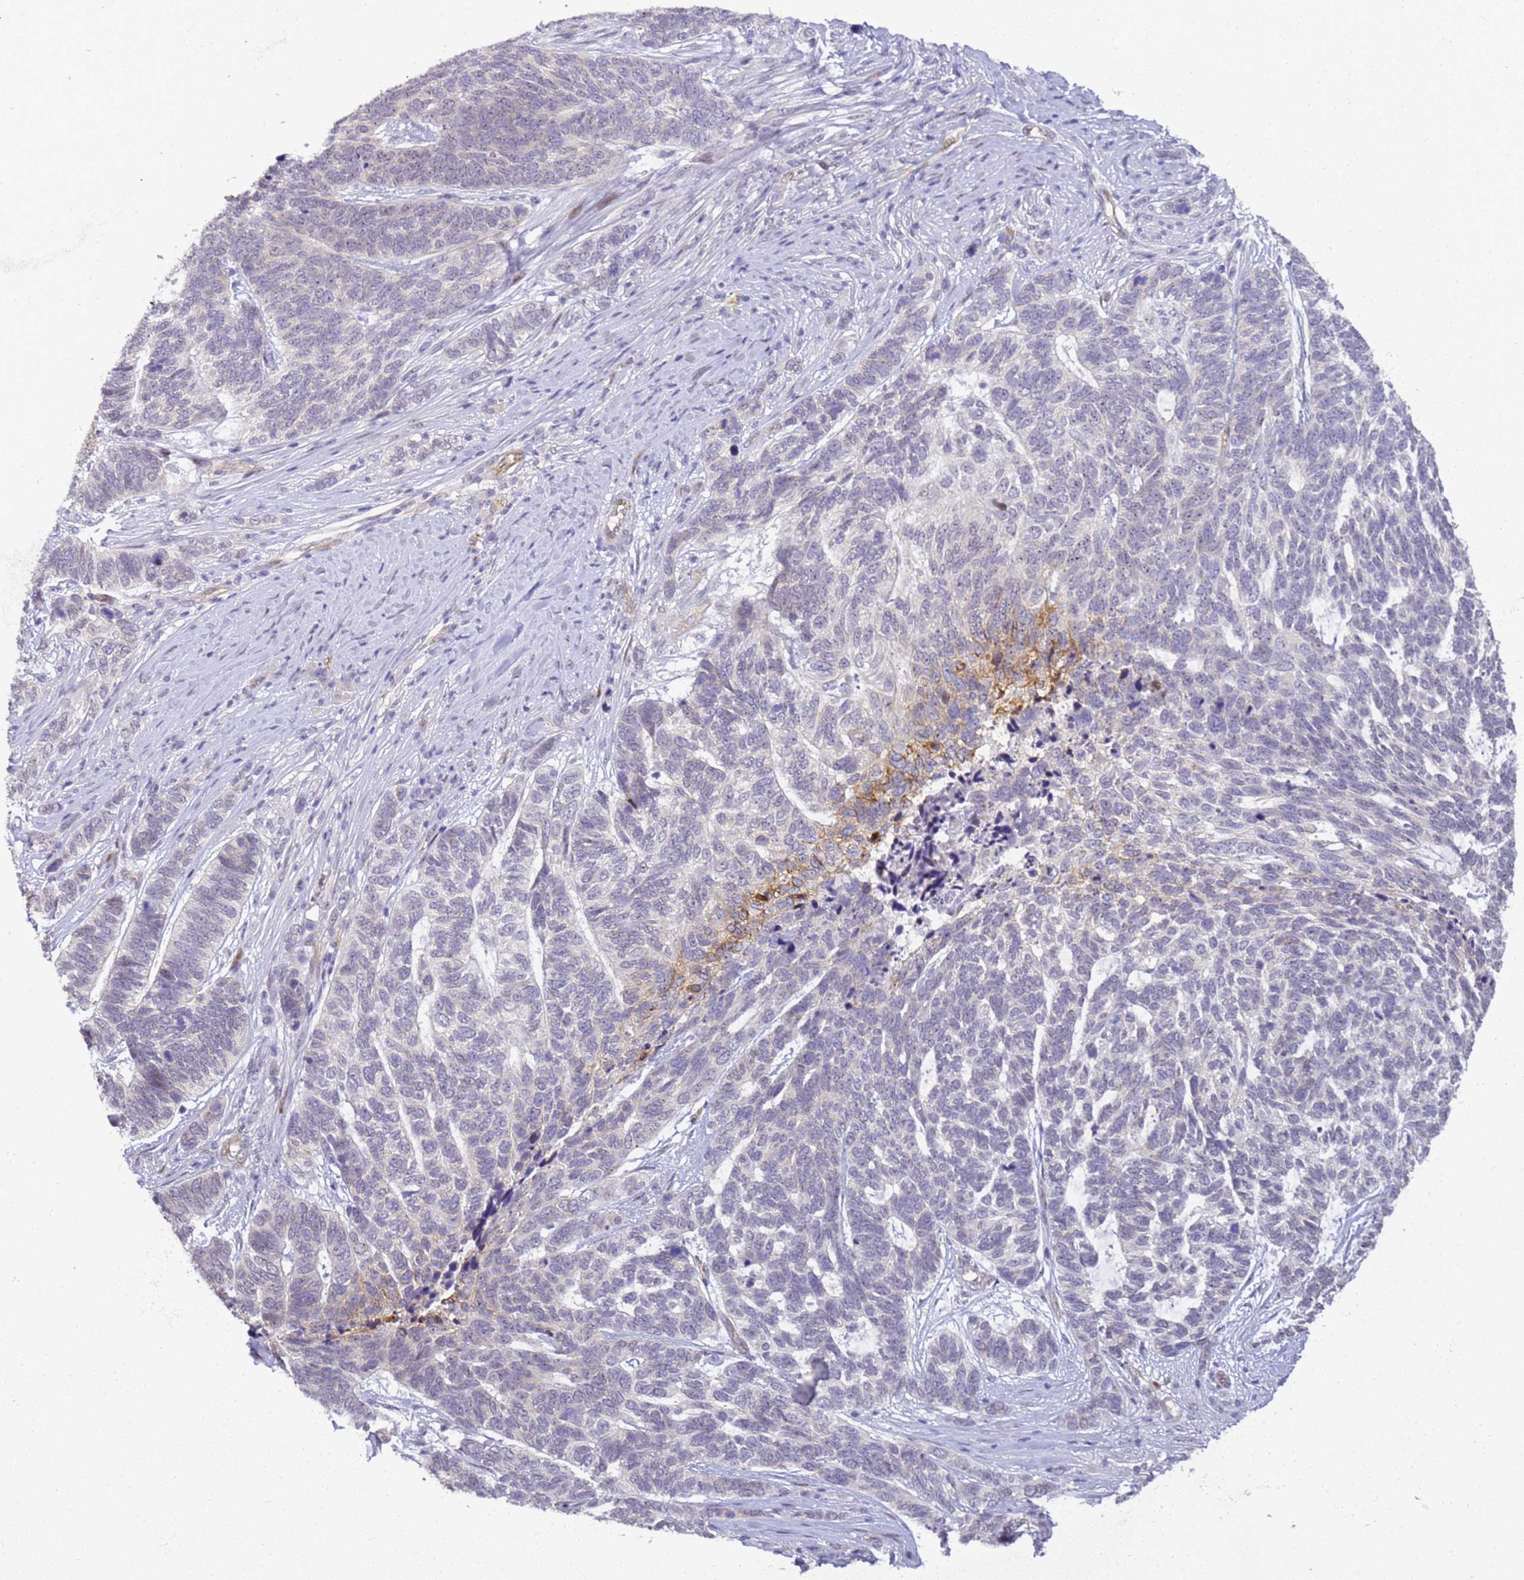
{"staining": {"intensity": "negative", "quantity": "none", "location": "none"}, "tissue": "skin cancer", "cell_type": "Tumor cells", "image_type": "cancer", "snomed": [{"axis": "morphology", "description": "Basal cell carcinoma"}, {"axis": "topography", "description": "Skin"}], "caption": "There is no significant expression in tumor cells of skin cancer (basal cell carcinoma).", "gene": "GON4L", "patient": {"sex": "female", "age": 65}}